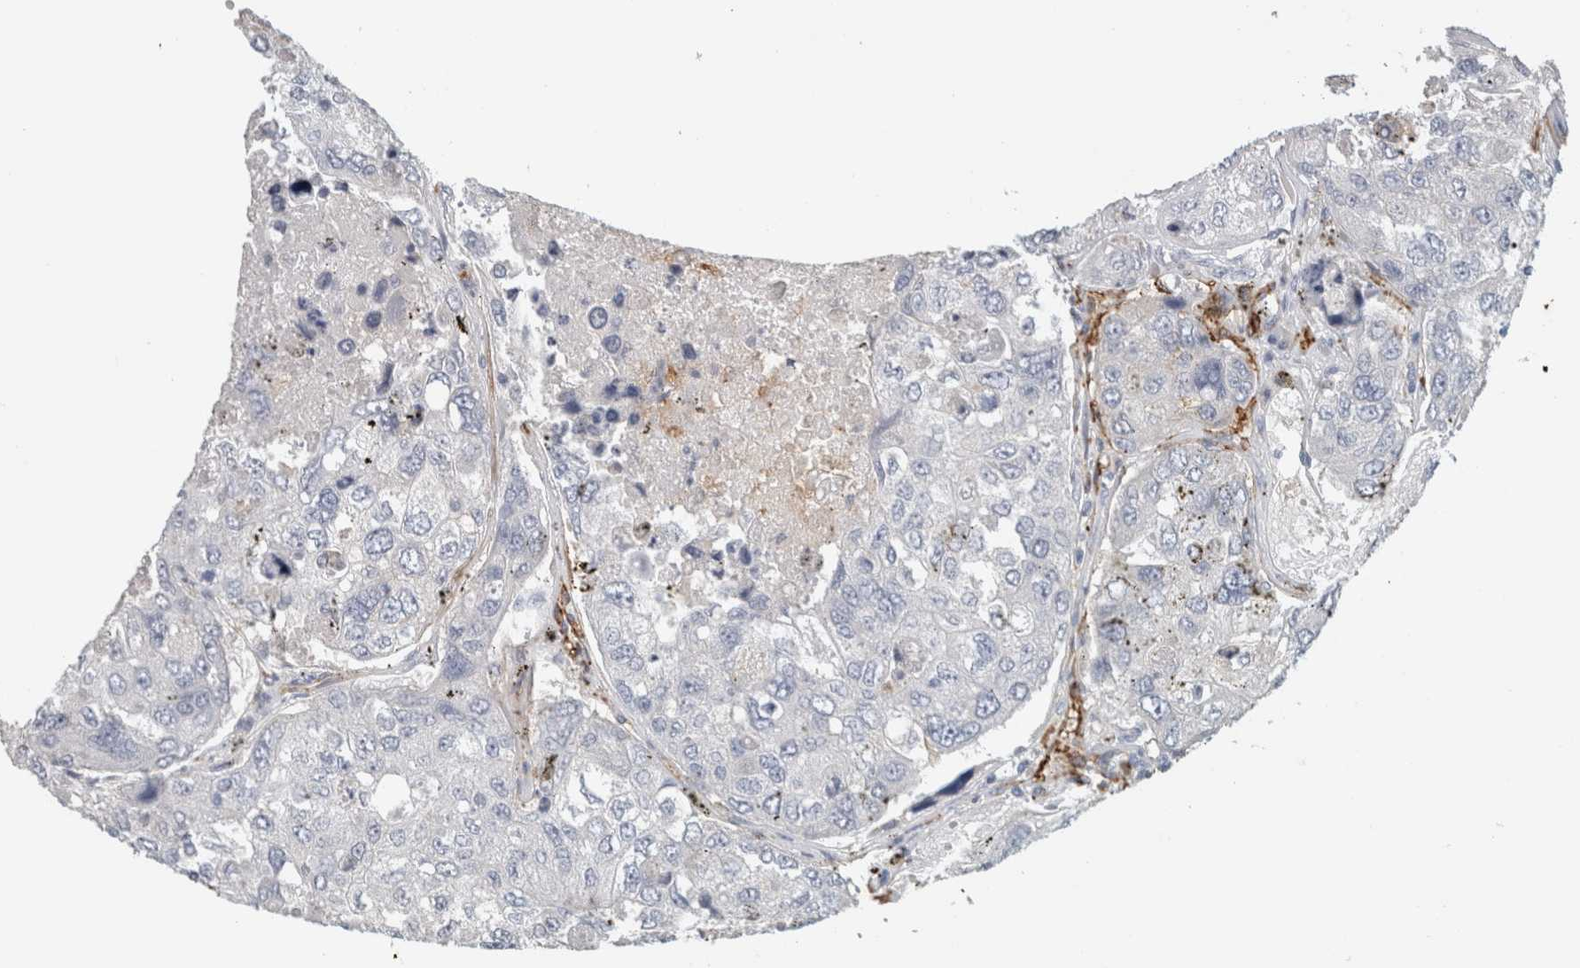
{"staining": {"intensity": "negative", "quantity": "none", "location": "none"}, "tissue": "urothelial cancer", "cell_type": "Tumor cells", "image_type": "cancer", "snomed": [{"axis": "morphology", "description": "Urothelial carcinoma, High grade"}, {"axis": "topography", "description": "Lymph node"}, {"axis": "topography", "description": "Urinary bladder"}], "caption": "Immunohistochemical staining of urothelial carcinoma (high-grade) demonstrates no significant expression in tumor cells. (Brightfield microscopy of DAB (3,3'-diaminobenzidine) IHC at high magnification).", "gene": "CD36", "patient": {"sex": "male", "age": 51}}